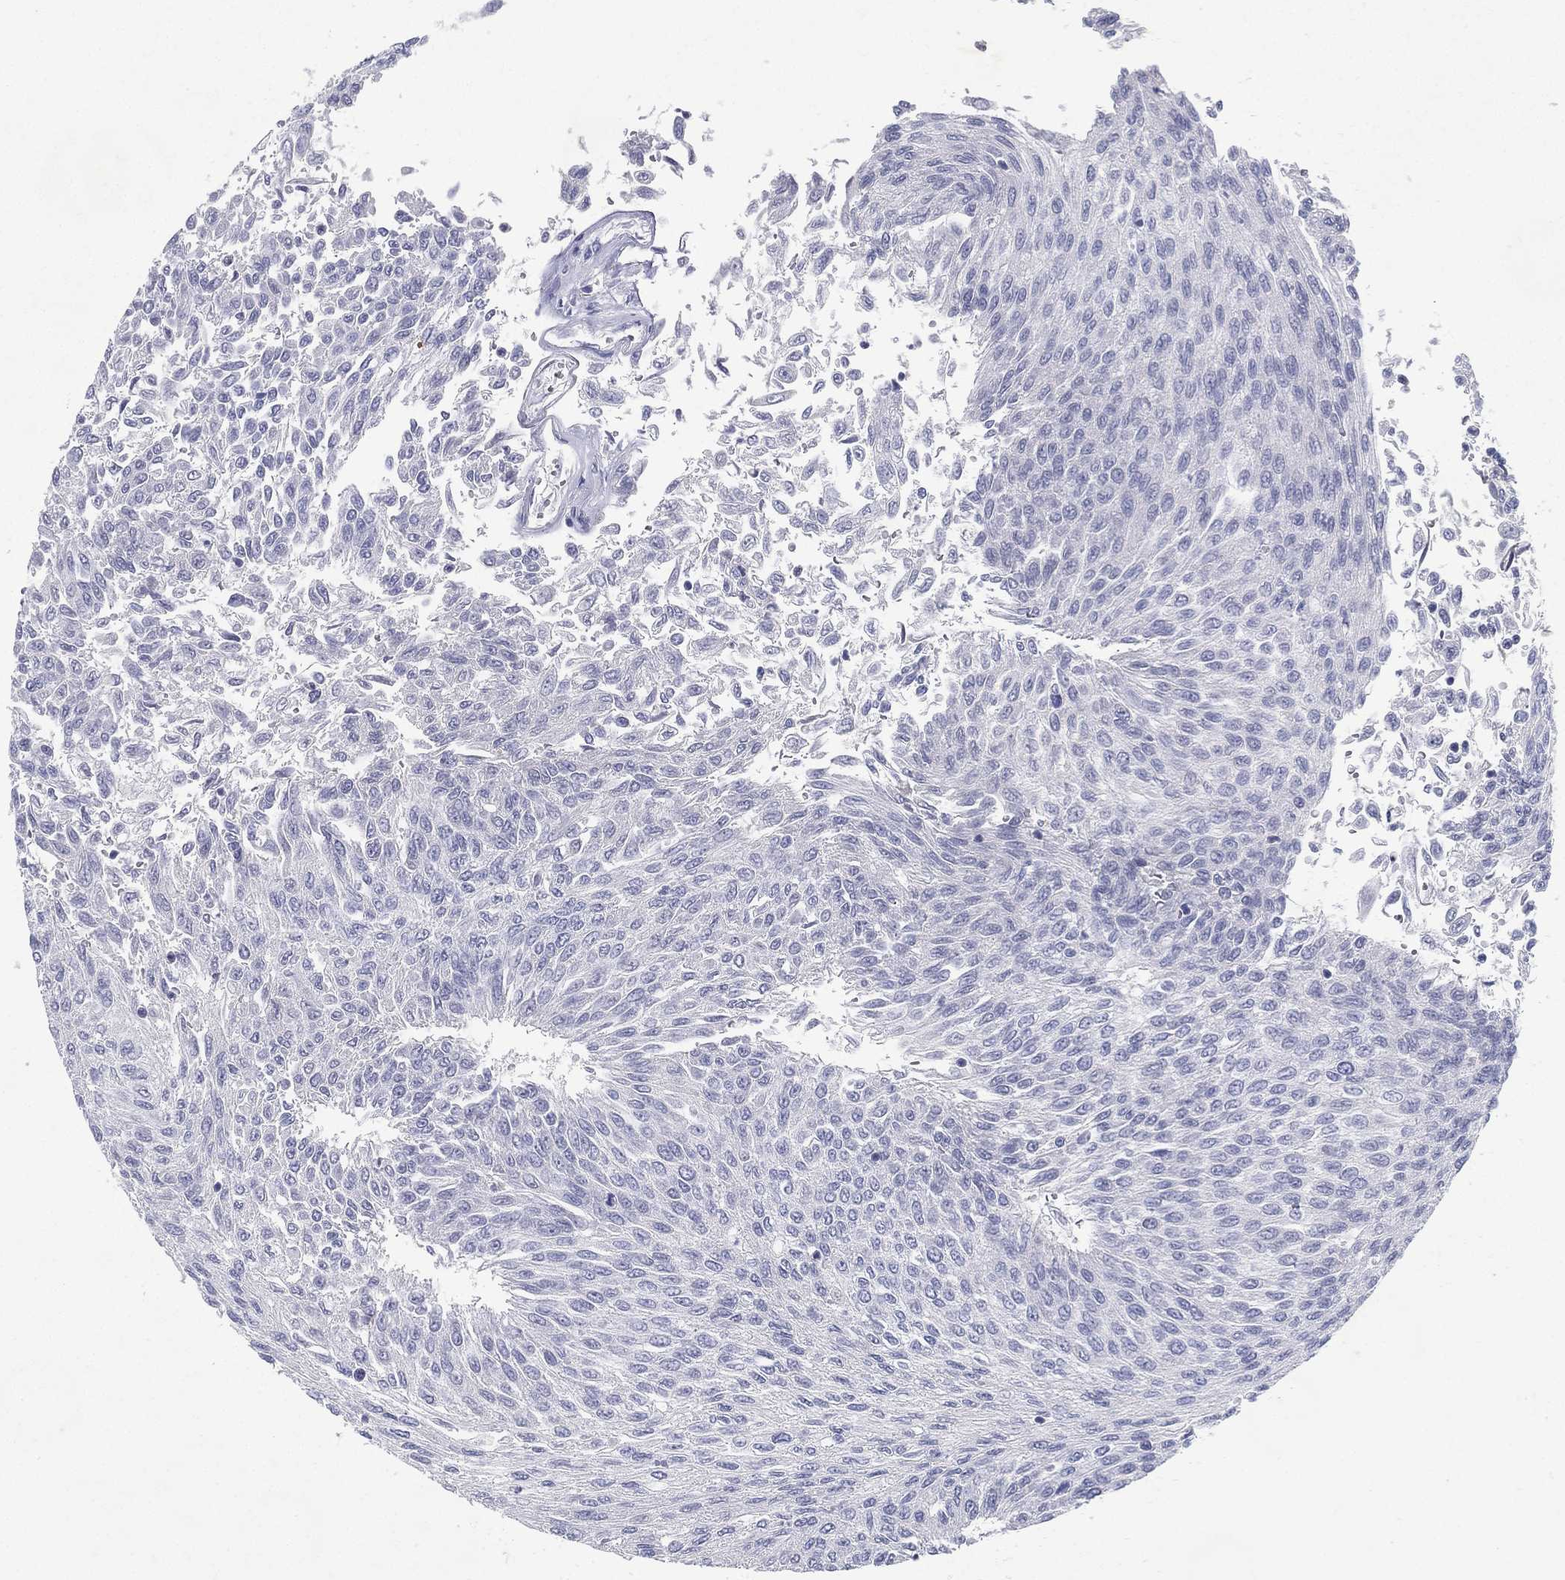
{"staining": {"intensity": "negative", "quantity": "none", "location": "none"}, "tissue": "urothelial cancer", "cell_type": "Tumor cells", "image_type": "cancer", "snomed": [{"axis": "morphology", "description": "Urothelial carcinoma, Low grade"}, {"axis": "topography", "description": "Urinary bladder"}], "caption": "Protein analysis of low-grade urothelial carcinoma demonstrates no significant positivity in tumor cells. Nuclei are stained in blue.", "gene": "RGS13", "patient": {"sex": "male", "age": 78}}